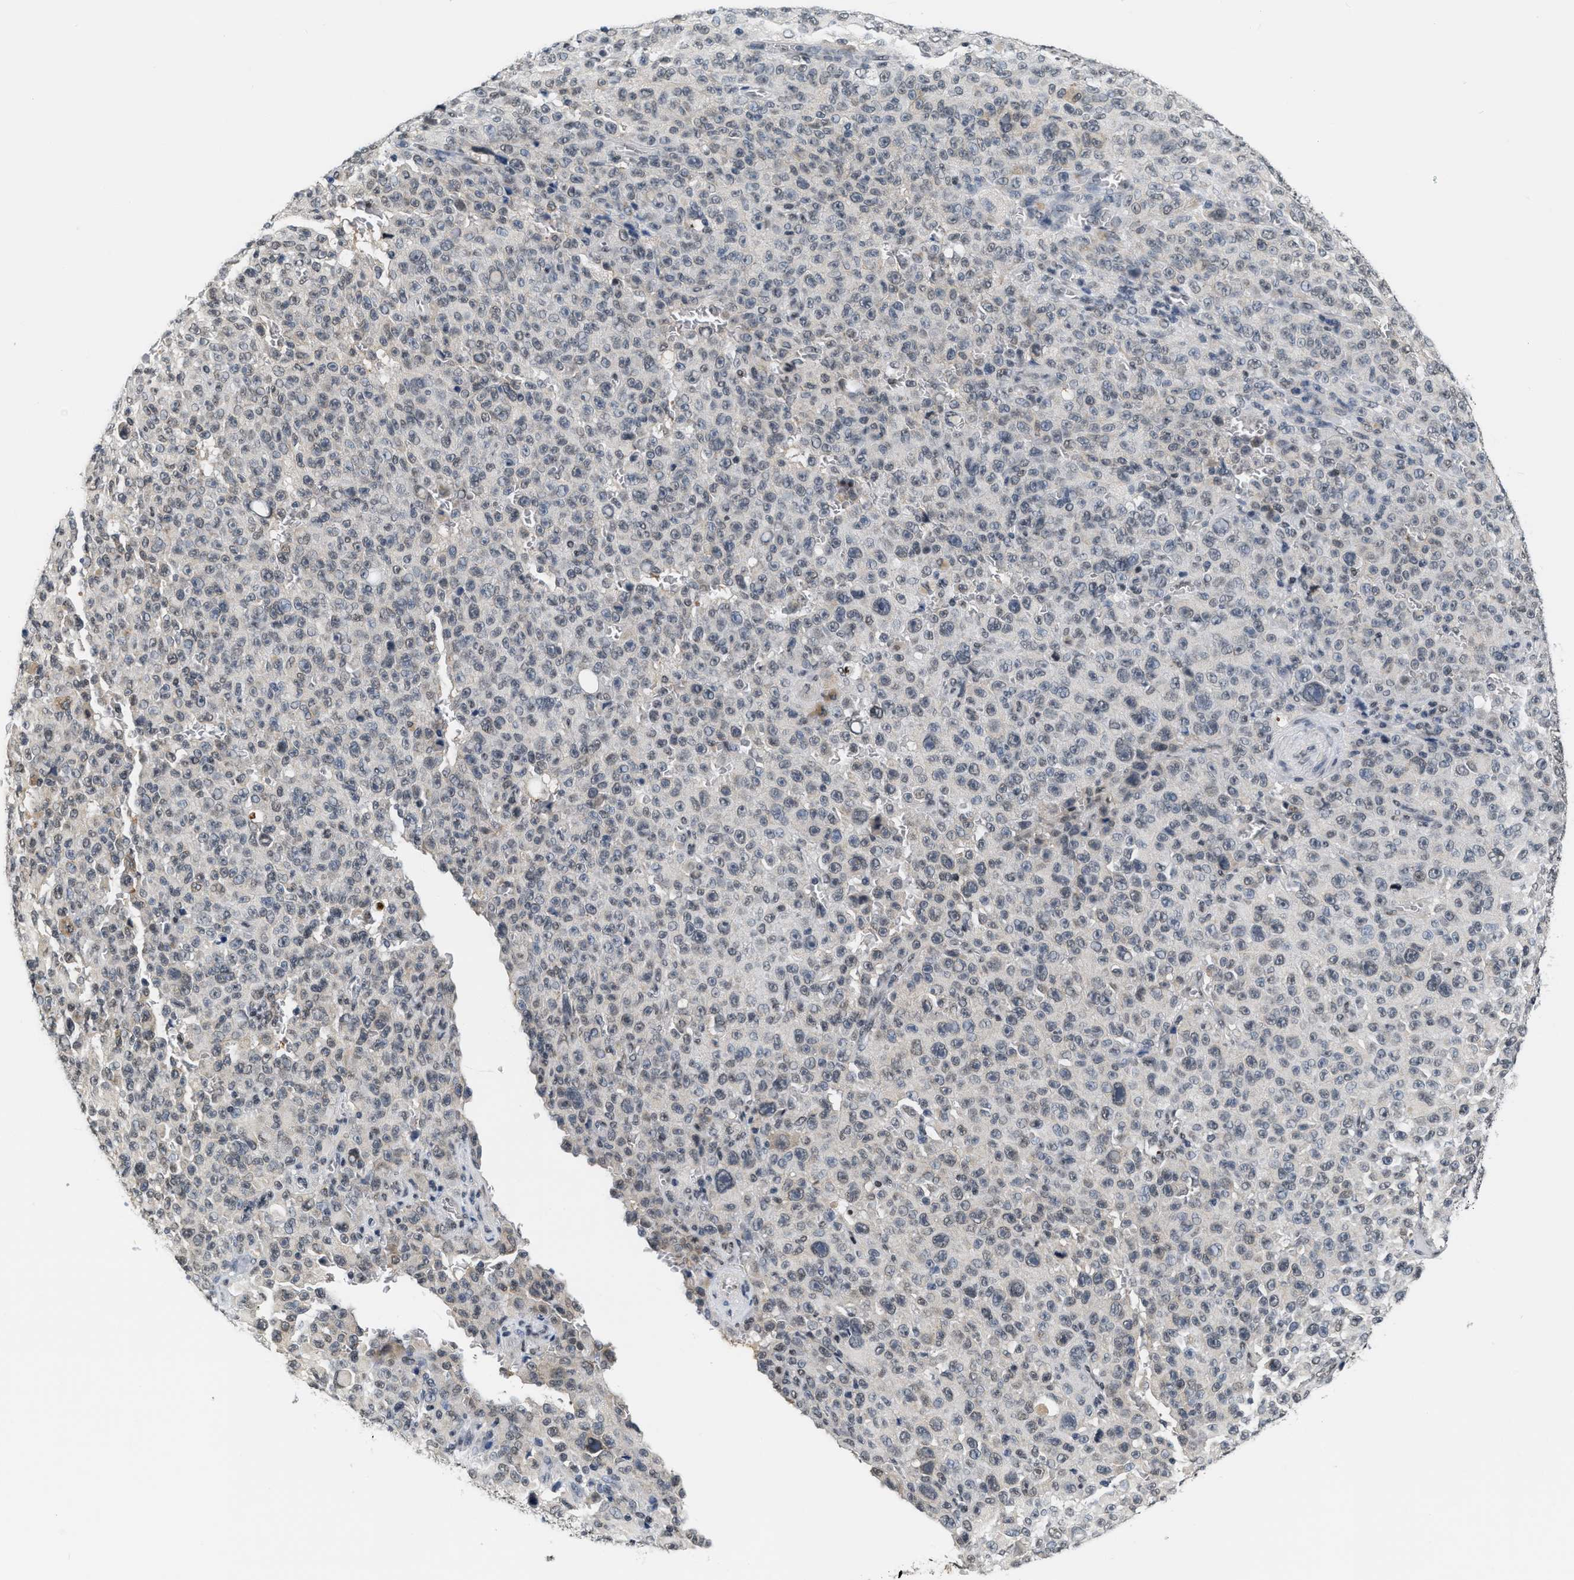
{"staining": {"intensity": "negative", "quantity": "none", "location": "none"}, "tissue": "melanoma", "cell_type": "Tumor cells", "image_type": "cancer", "snomed": [{"axis": "morphology", "description": "Malignant melanoma, NOS"}, {"axis": "topography", "description": "Skin"}], "caption": "This is a histopathology image of immunohistochemistry (IHC) staining of melanoma, which shows no staining in tumor cells.", "gene": "RAF1", "patient": {"sex": "female", "age": 82}}